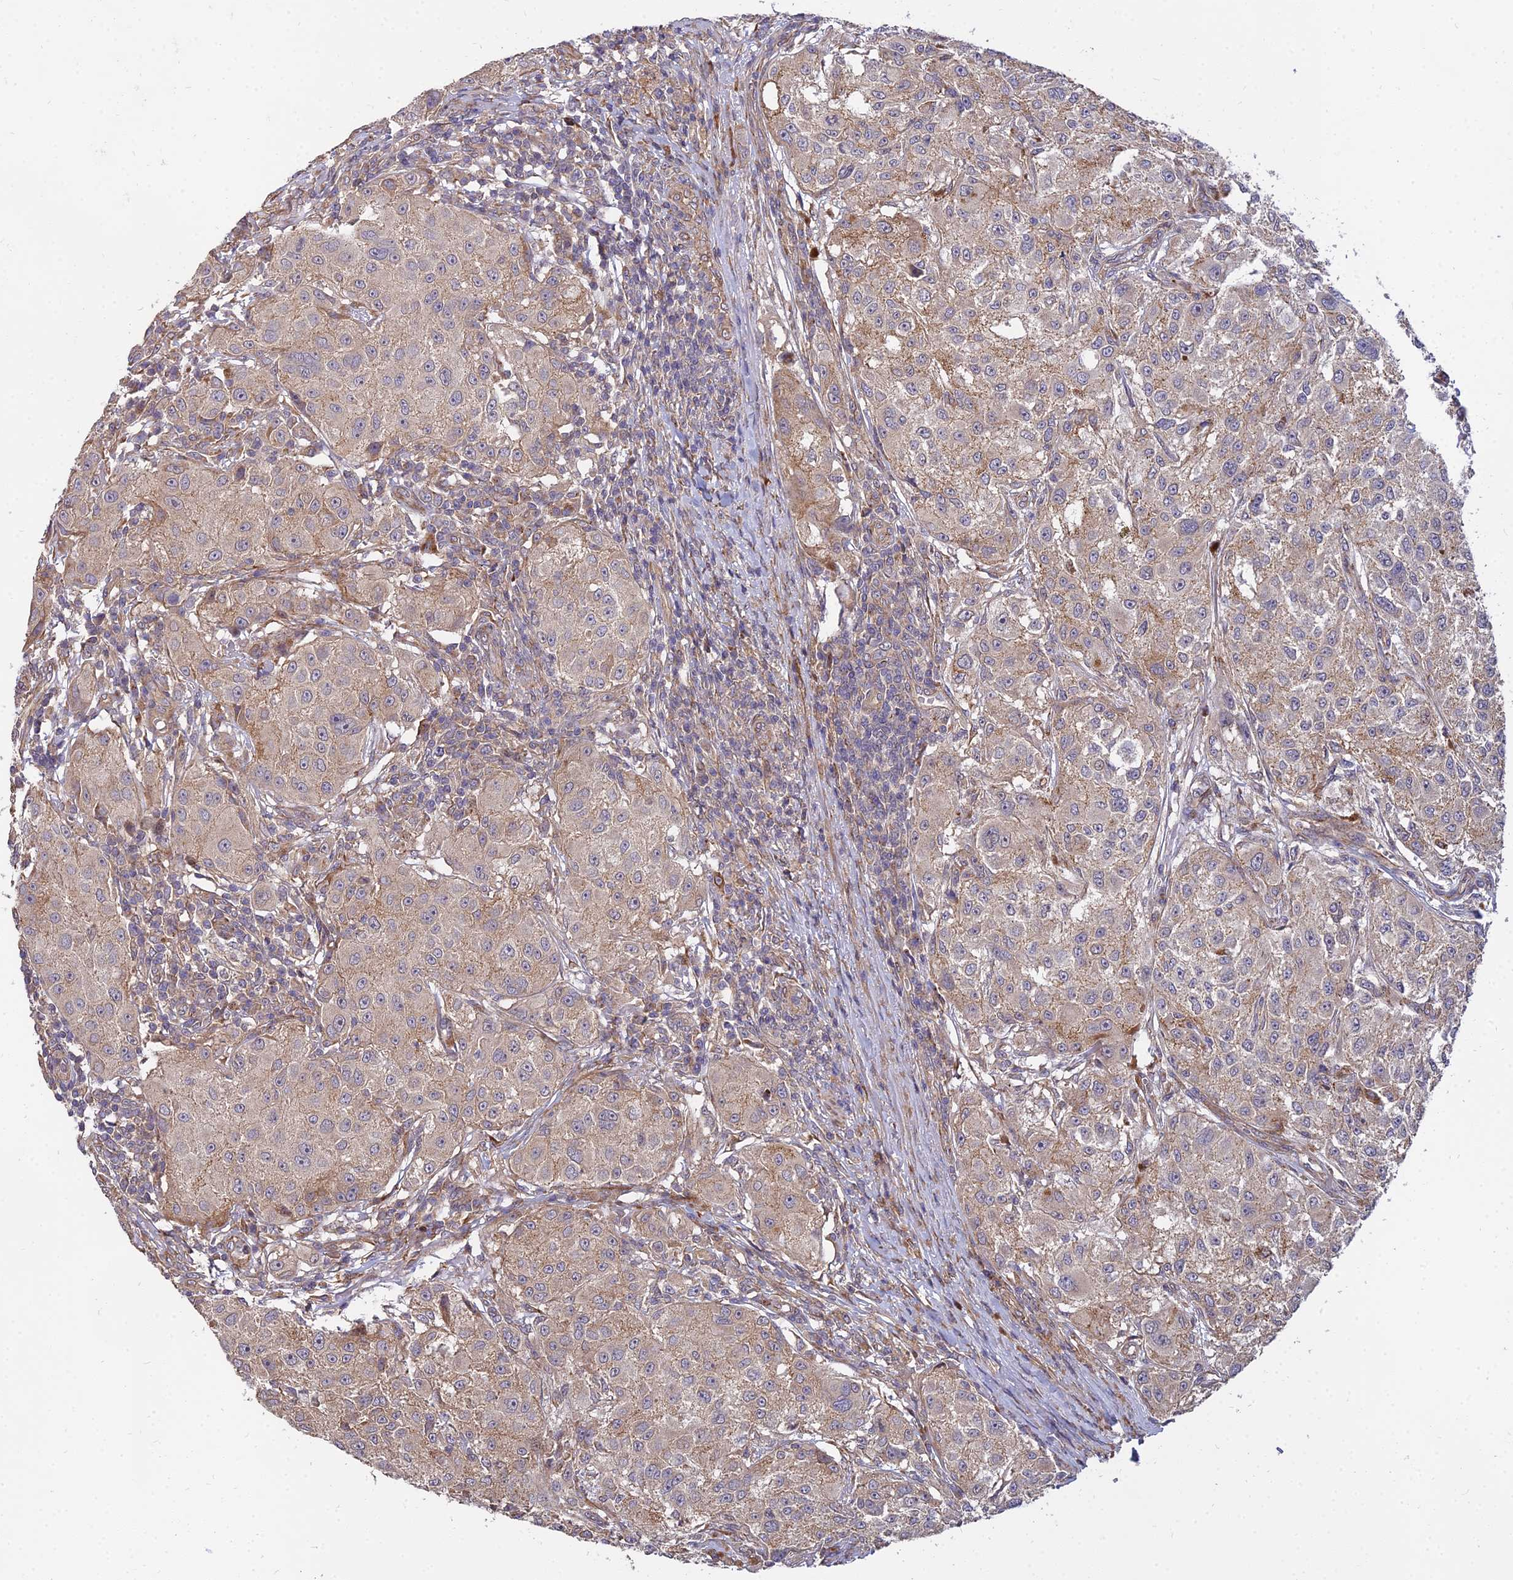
{"staining": {"intensity": "weak", "quantity": ">75%", "location": "cytoplasmic/membranous"}, "tissue": "melanoma", "cell_type": "Tumor cells", "image_type": "cancer", "snomed": [{"axis": "morphology", "description": "Necrosis, NOS"}, {"axis": "morphology", "description": "Malignant melanoma, NOS"}, {"axis": "topography", "description": "Skin"}], "caption": "A micrograph of human malignant melanoma stained for a protein displays weak cytoplasmic/membranous brown staining in tumor cells.", "gene": "ARL8B", "patient": {"sex": "female", "age": 87}}